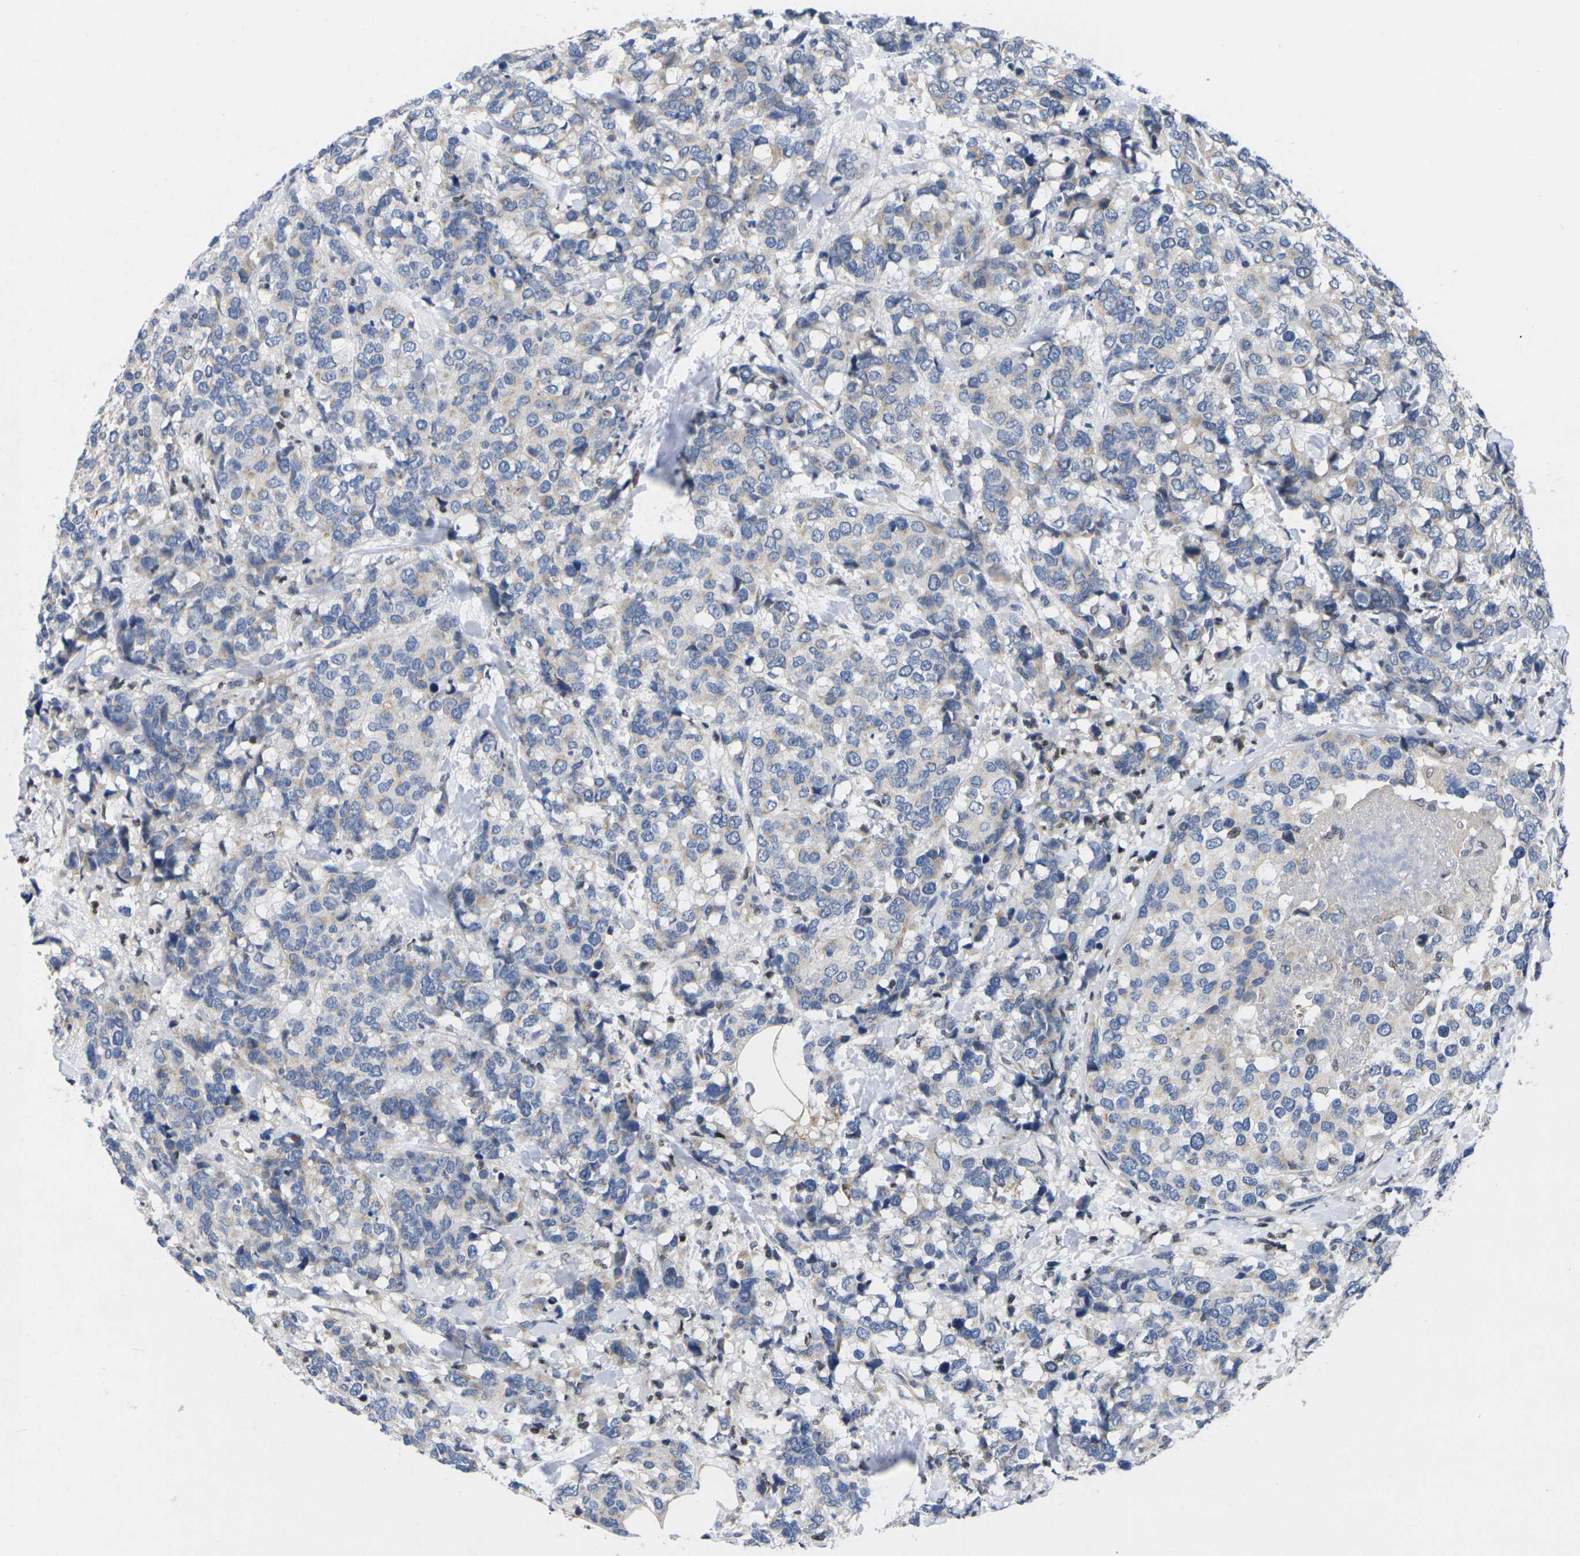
{"staining": {"intensity": "weak", "quantity": "<25%", "location": "cytoplasmic/membranous"}, "tissue": "breast cancer", "cell_type": "Tumor cells", "image_type": "cancer", "snomed": [{"axis": "morphology", "description": "Lobular carcinoma"}, {"axis": "topography", "description": "Breast"}], "caption": "The IHC photomicrograph has no significant staining in tumor cells of breast cancer tissue.", "gene": "IKZF1", "patient": {"sex": "female", "age": 59}}